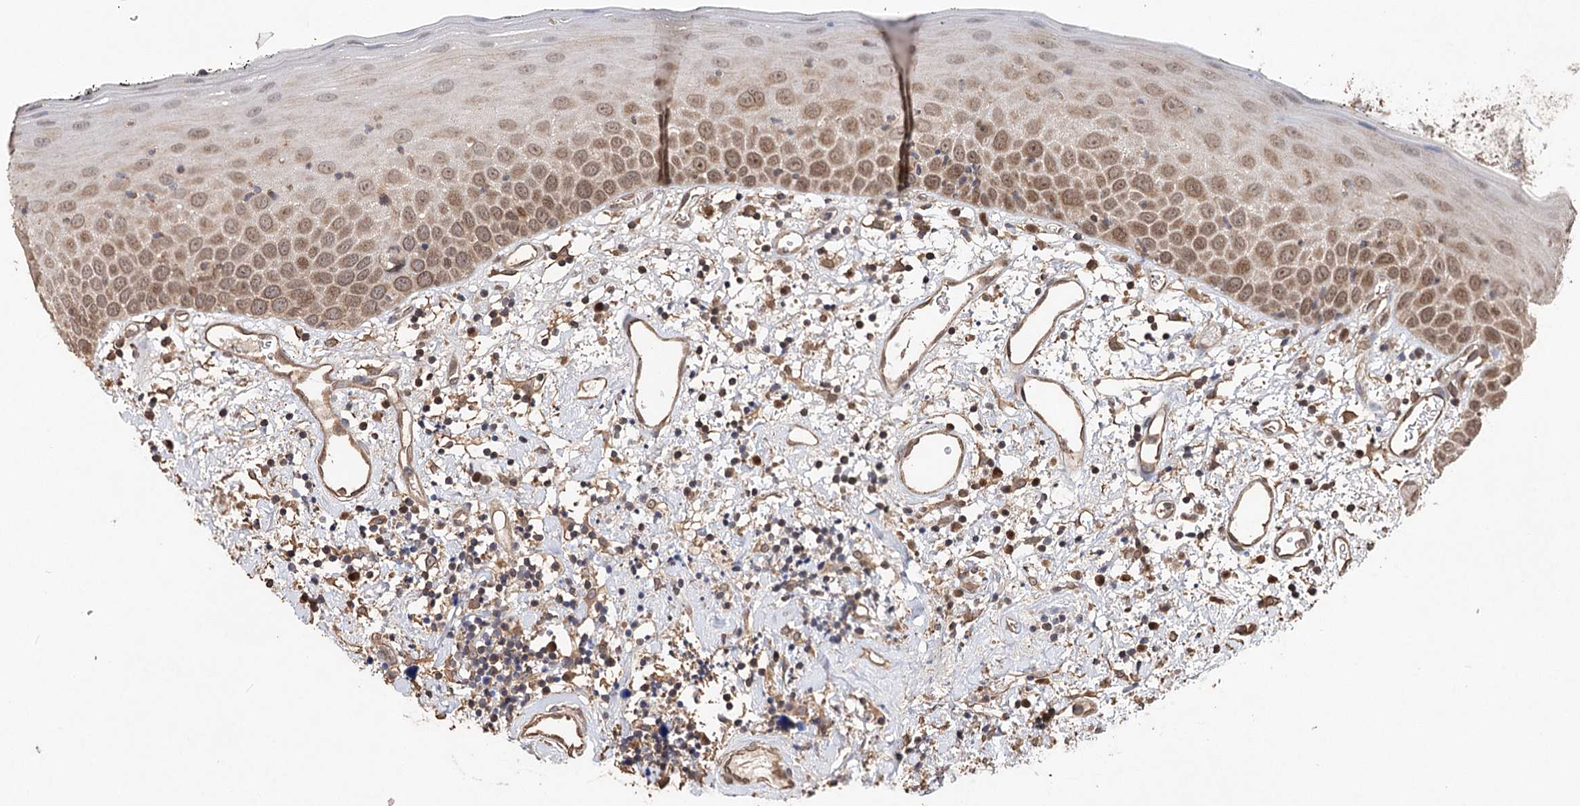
{"staining": {"intensity": "moderate", "quantity": "25%-75%", "location": "cytoplasmic/membranous,nuclear"}, "tissue": "oral mucosa", "cell_type": "Squamous epithelial cells", "image_type": "normal", "snomed": [{"axis": "morphology", "description": "Normal tissue, NOS"}, {"axis": "topography", "description": "Oral tissue"}], "caption": "Immunohistochemical staining of benign oral mucosa demonstrates 25%-75% levels of moderate cytoplasmic/membranous,nuclear protein staining in about 25%-75% of squamous epithelial cells.", "gene": "NOPCHAP1", "patient": {"sex": "male", "age": 74}}